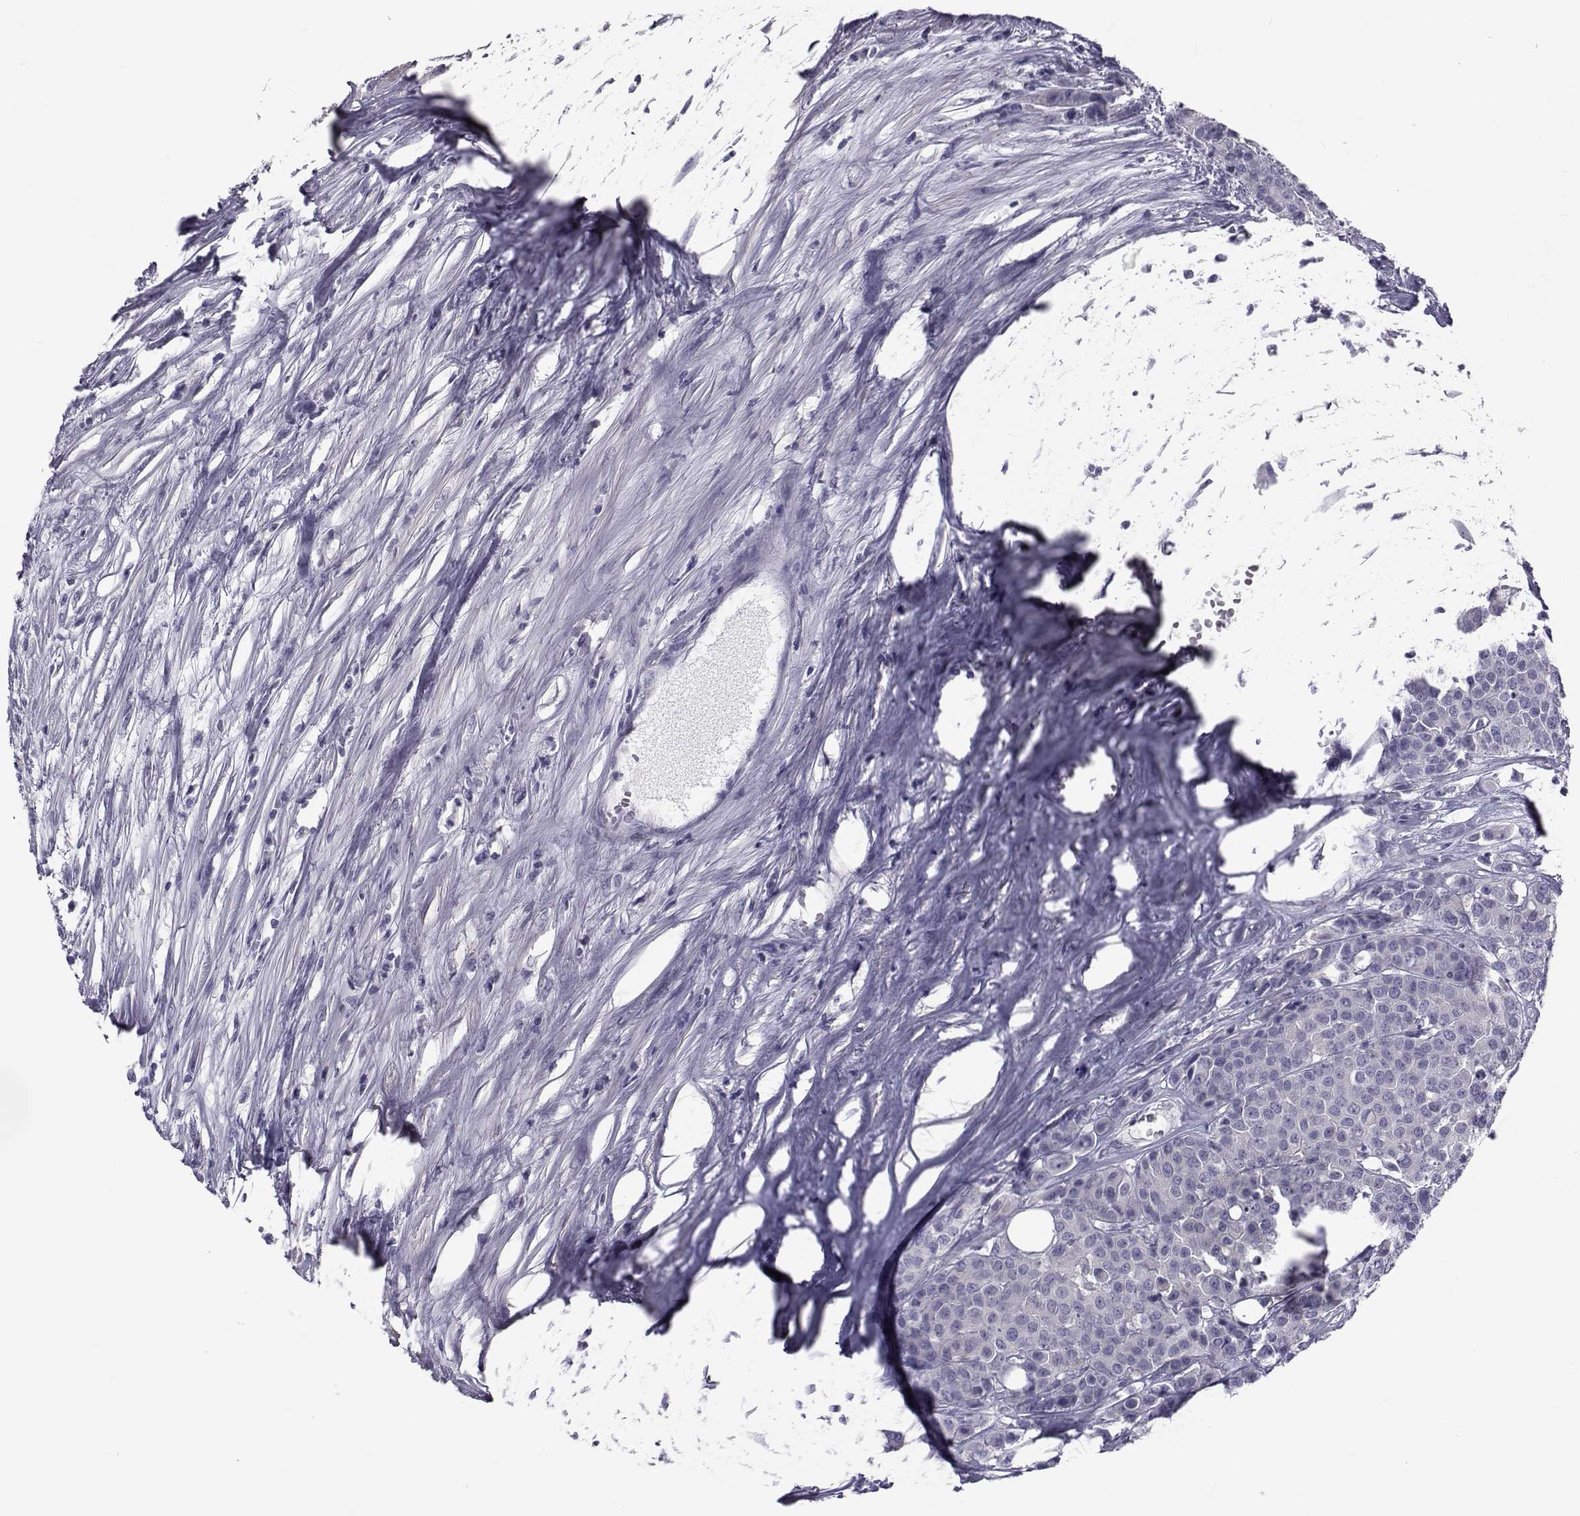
{"staining": {"intensity": "negative", "quantity": "none", "location": "none"}, "tissue": "carcinoid", "cell_type": "Tumor cells", "image_type": "cancer", "snomed": [{"axis": "morphology", "description": "Carcinoid, malignant, NOS"}, {"axis": "topography", "description": "Colon"}], "caption": "An image of carcinoid stained for a protein shows no brown staining in tumor cells.", "gene": "FDXR", "patient": {"sex": "male", "age": 81}}